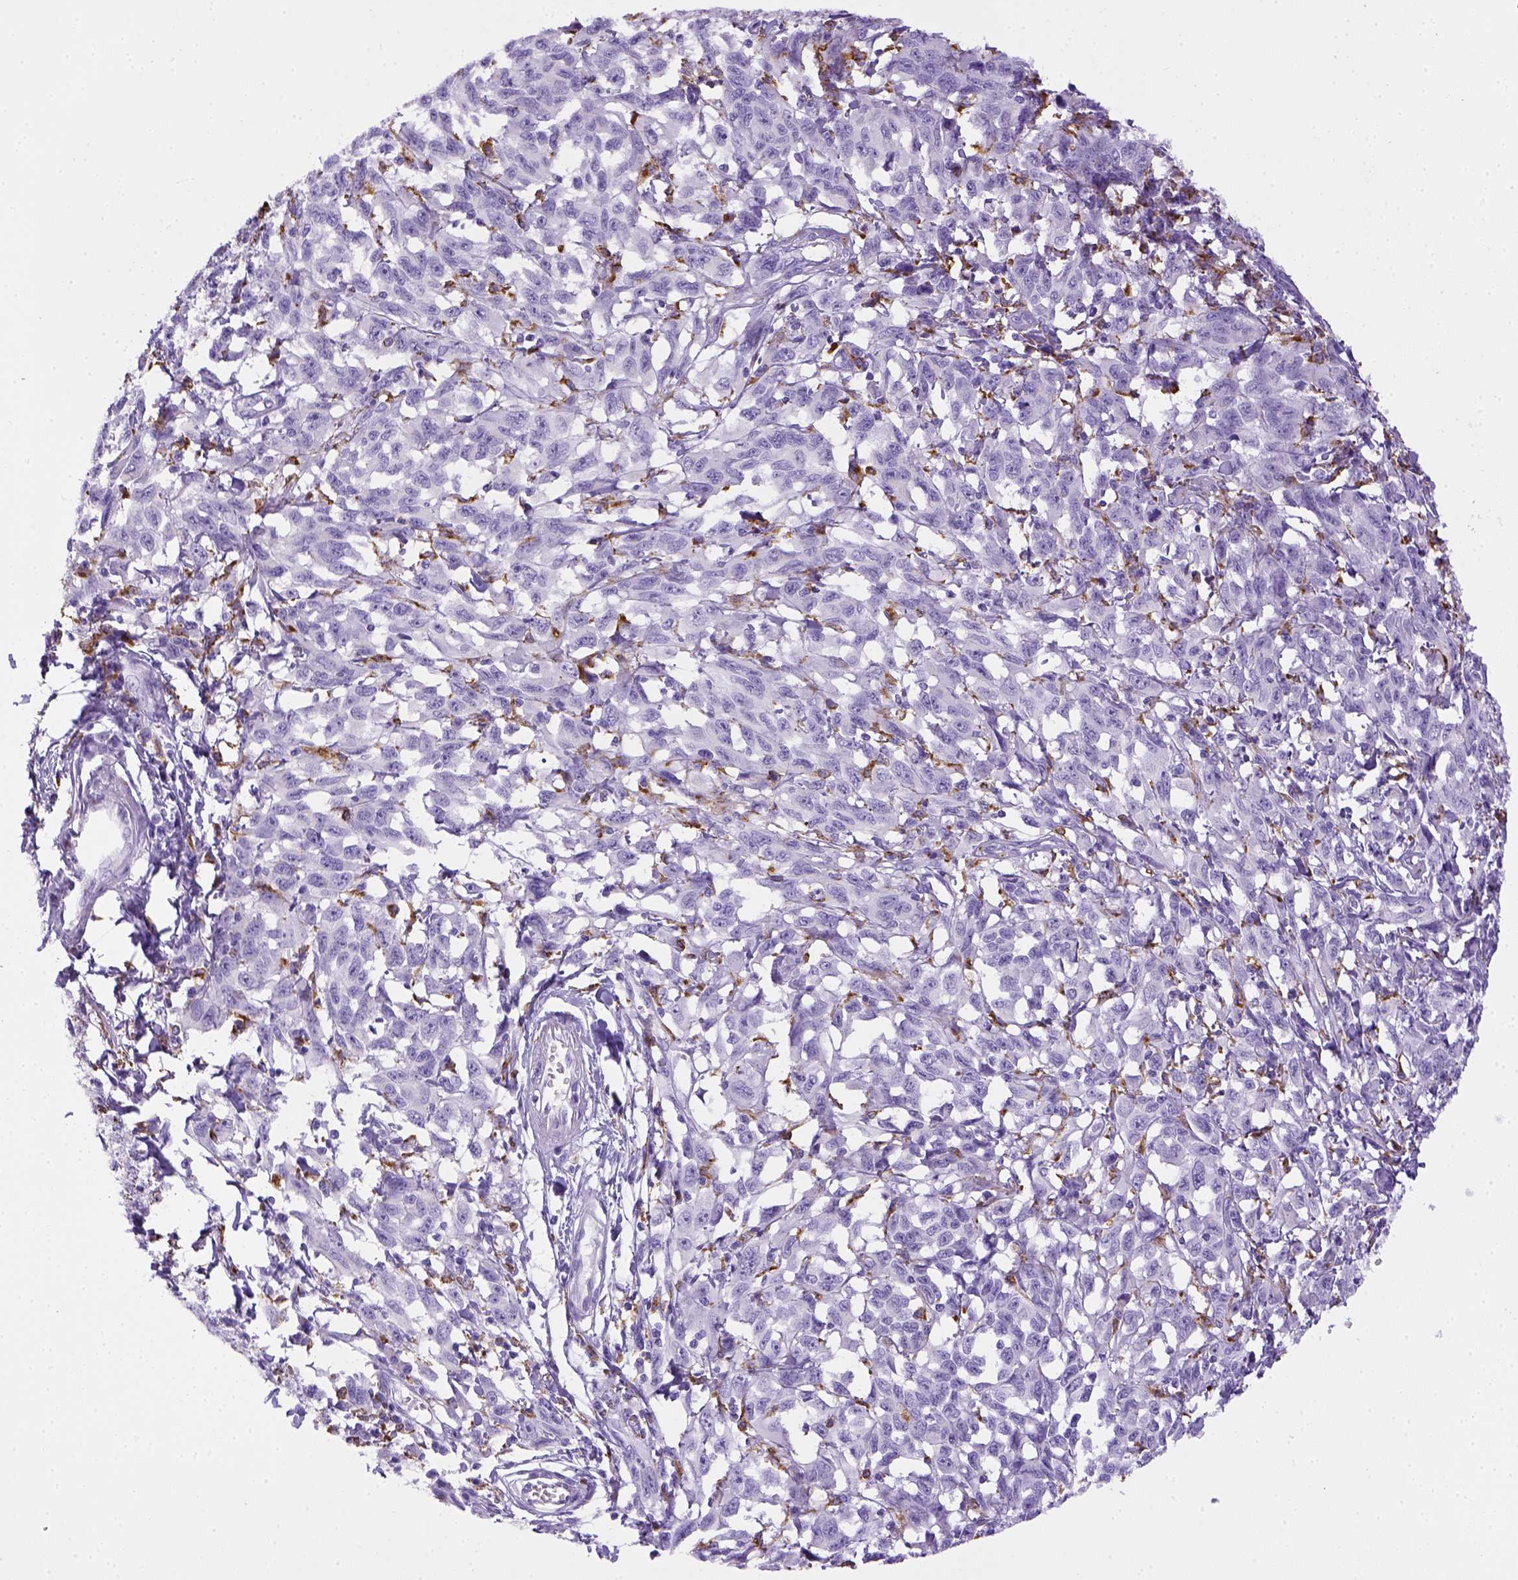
{"staining": {"intensity": "negative", "quantity": "none", "location": "none"}, "tissue": "melanoma", "cell_type": "Tumor cells", "image_type": "cancer", "snomed": [{"axis": "morphology", "description": "Malignant melanoma, NOS"}, {"axis": "topography", "description": "Vulva, labia, clitoris and Bartholin´s gland, NO"}], "caption": "High magnification brightfield microscopy of melanoma stained with DAB (brown) and counterstained with hematoxylin (blue): tumor cells show no significant staining.", "gene": "CD68", "patient": {"sex": "female", "age": 75}}